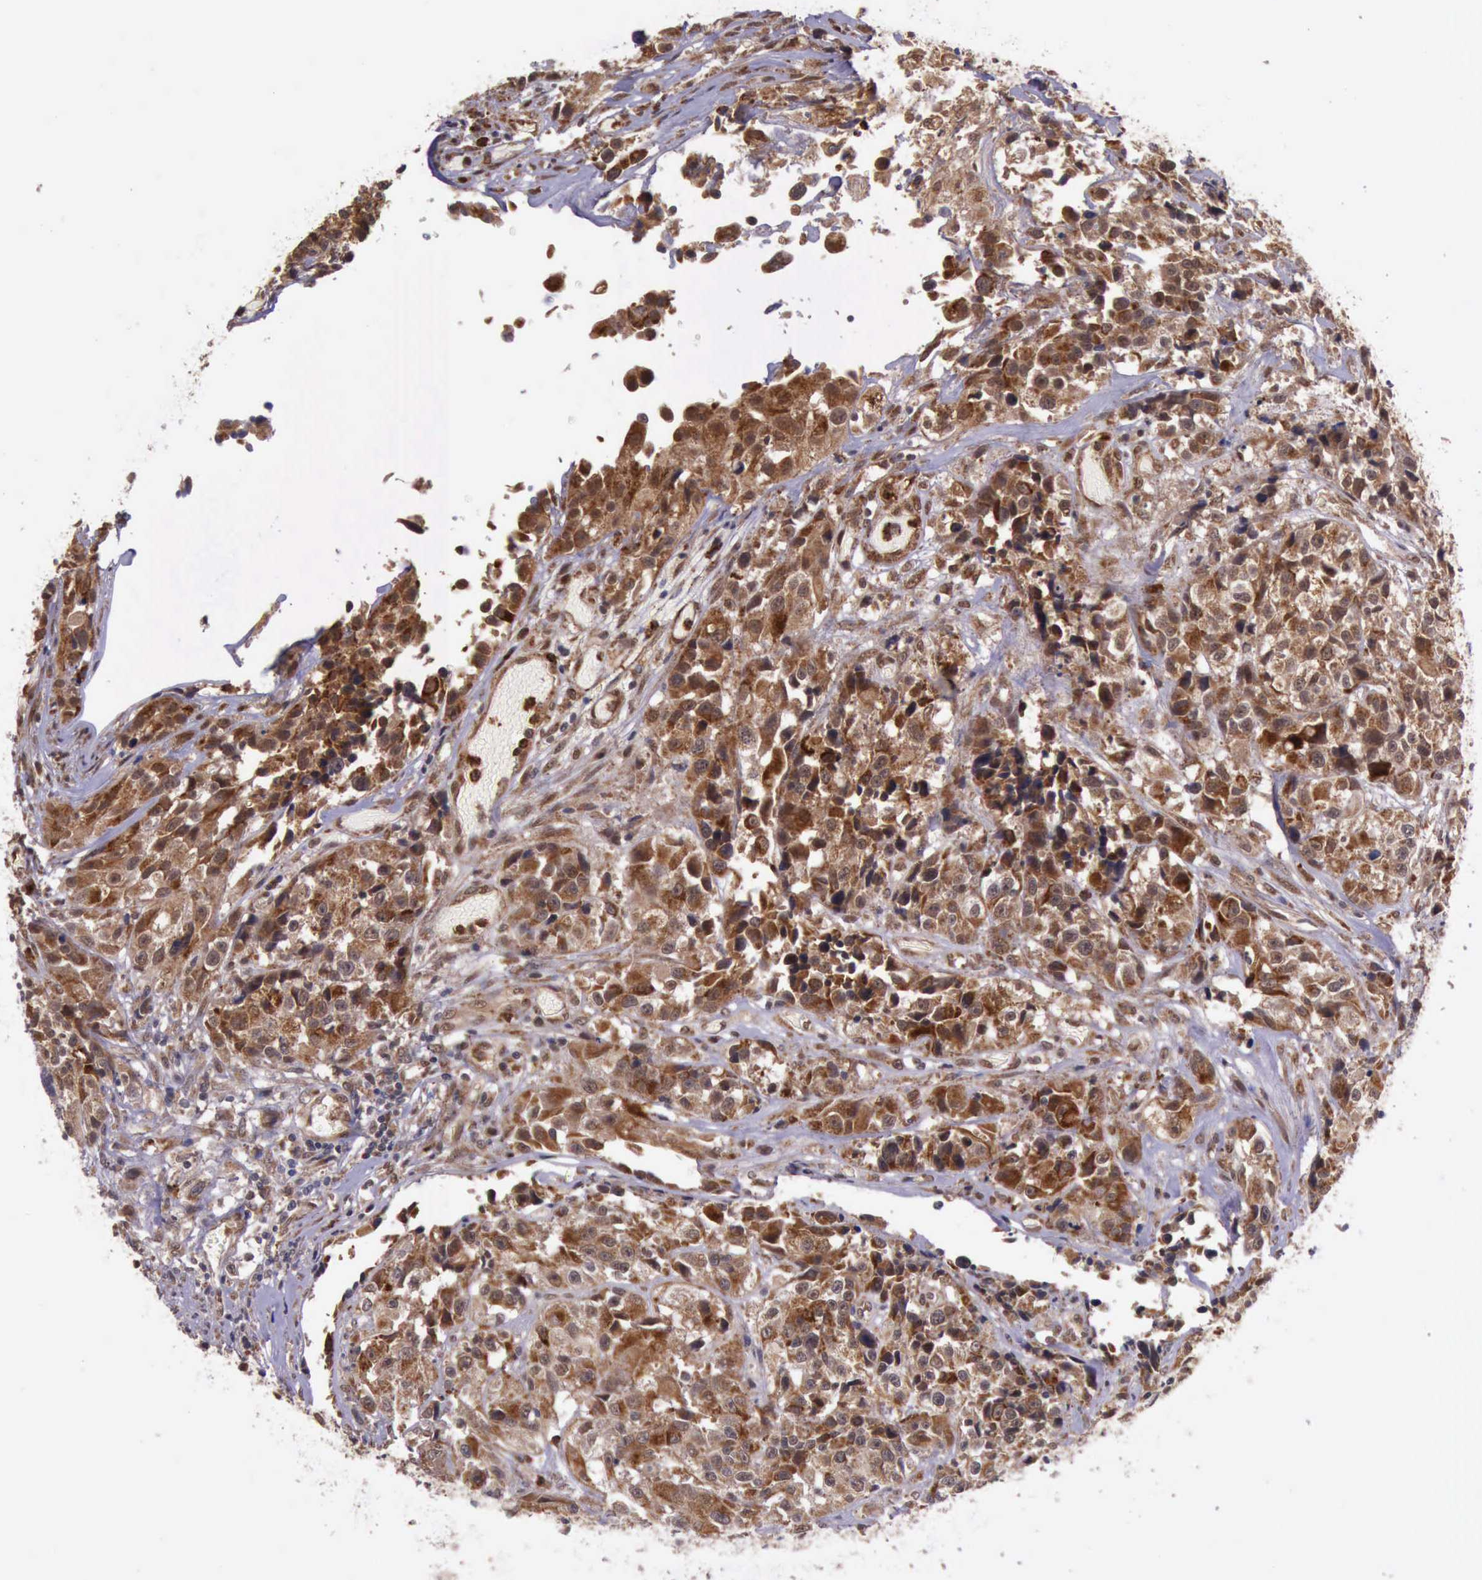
{"staining": {"intensity": "strong", "quantity": ">75%", "location": "cytoplasmic/membranous"}, "tissue": "urothelial cancer", "cell_type": "Tumor cells", "image_type": "cancer", "snomed": [{"axis": "morphology", "description": "Urothelial carcinoma, High grade"}, {"axis": "topography", "description": "Urinary bladder"}], "caption": "Immunohistochemical staining of human high-grade urothelial carcinoma reveals high levels of strong cytoplasmic/membranous protein positivity in about >75% of tumor cells.", "gene": "ARMCX3", "patient": {"sex": "female", "age": 81}}